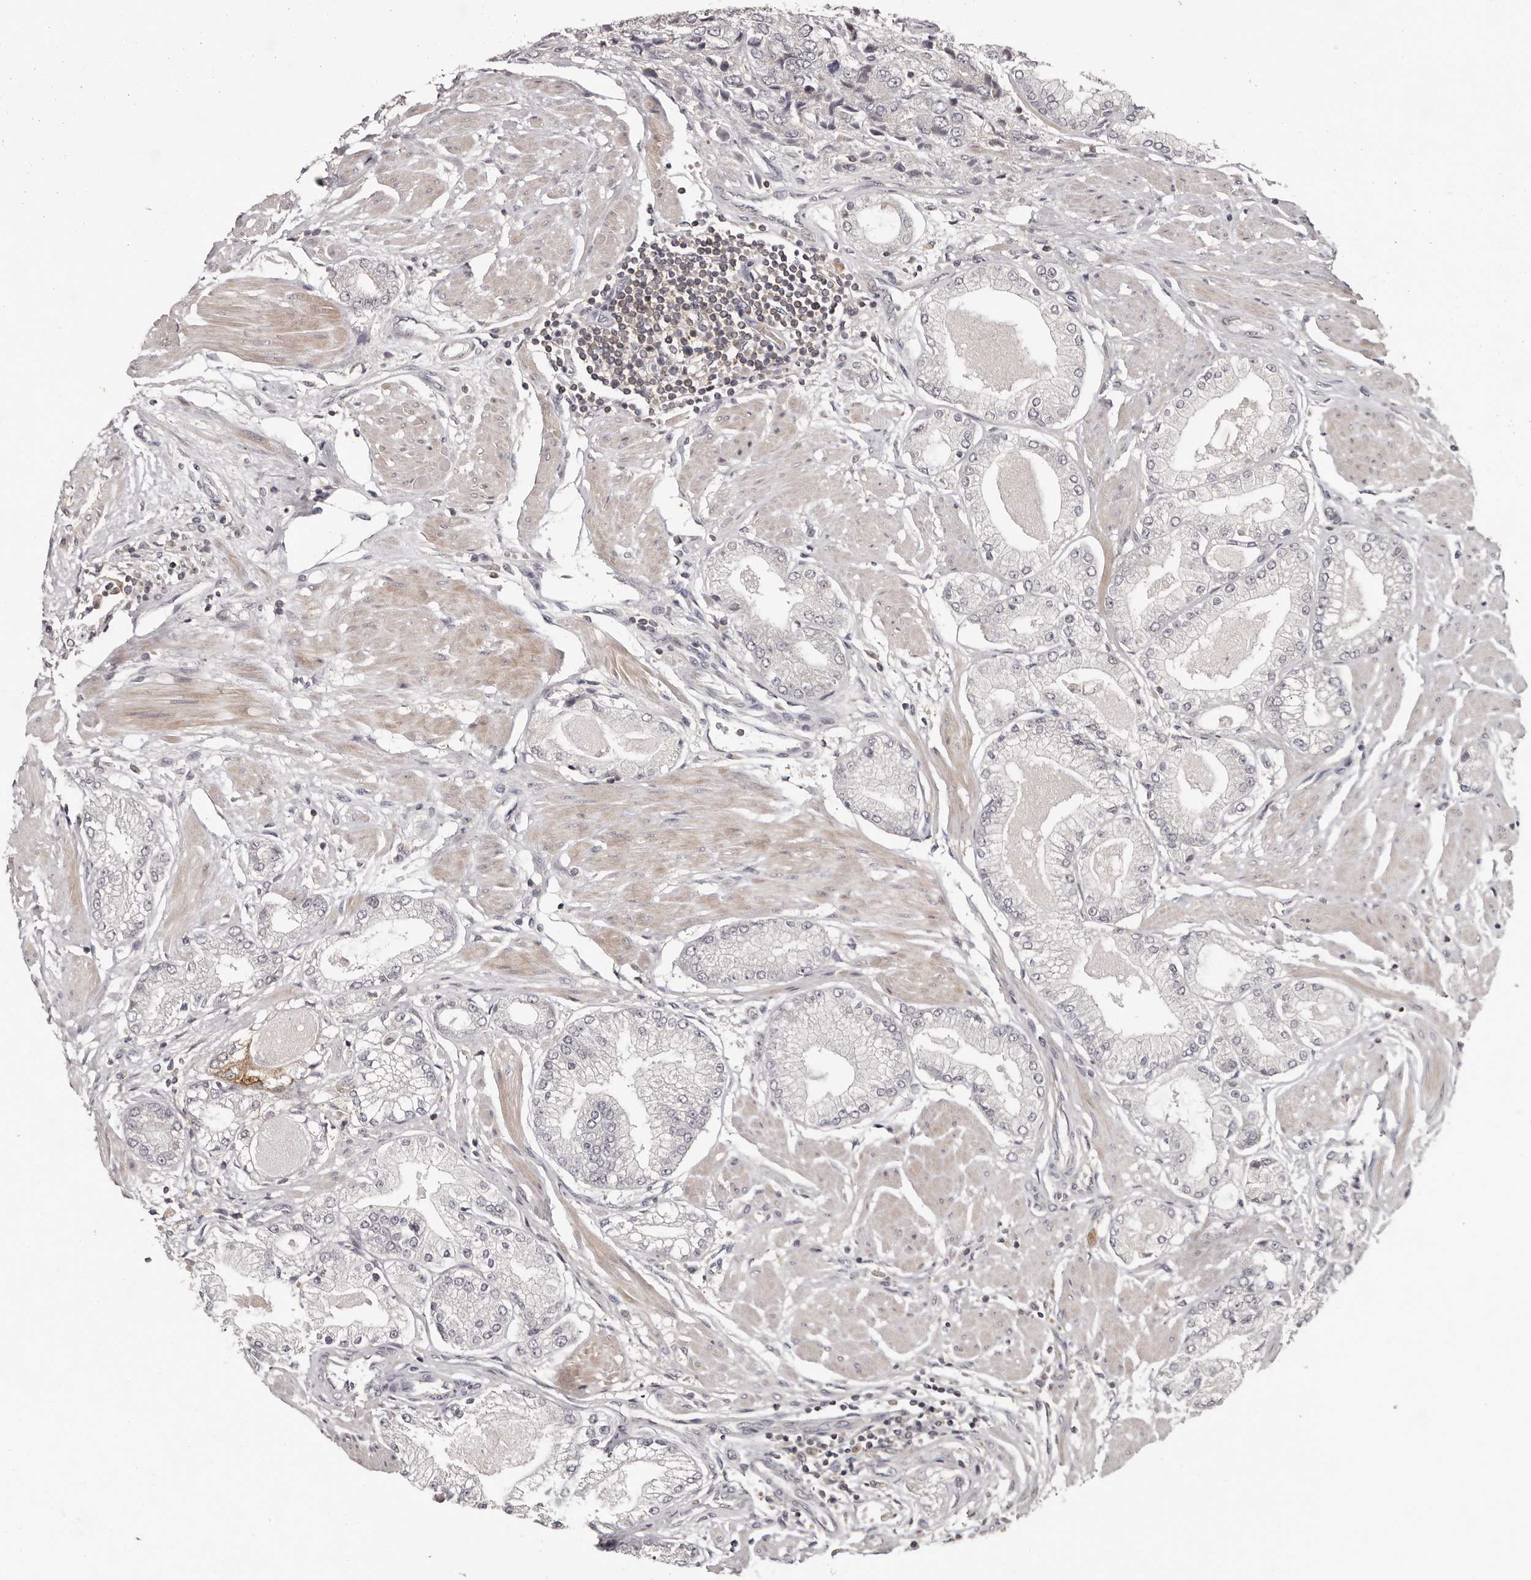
{"staining": {"intensity": "negative", "quantity": "none", "location": "none"}, "tissue": "prostate cancer", "cell_type": "Tumor cells", "image_type": "cancer", "snomed": [{"axis": "morphology", "description": "Adenocarcinoma, High grade"}, {"axis": "topography", "description": "Prostate"}], "caption": "This is a image of immunohistochemistry staining of prostate cancer, which shows no staining in tumor cells.", "gene": "ANKRD44", "patient": {"sex": "male", "age": 50}}